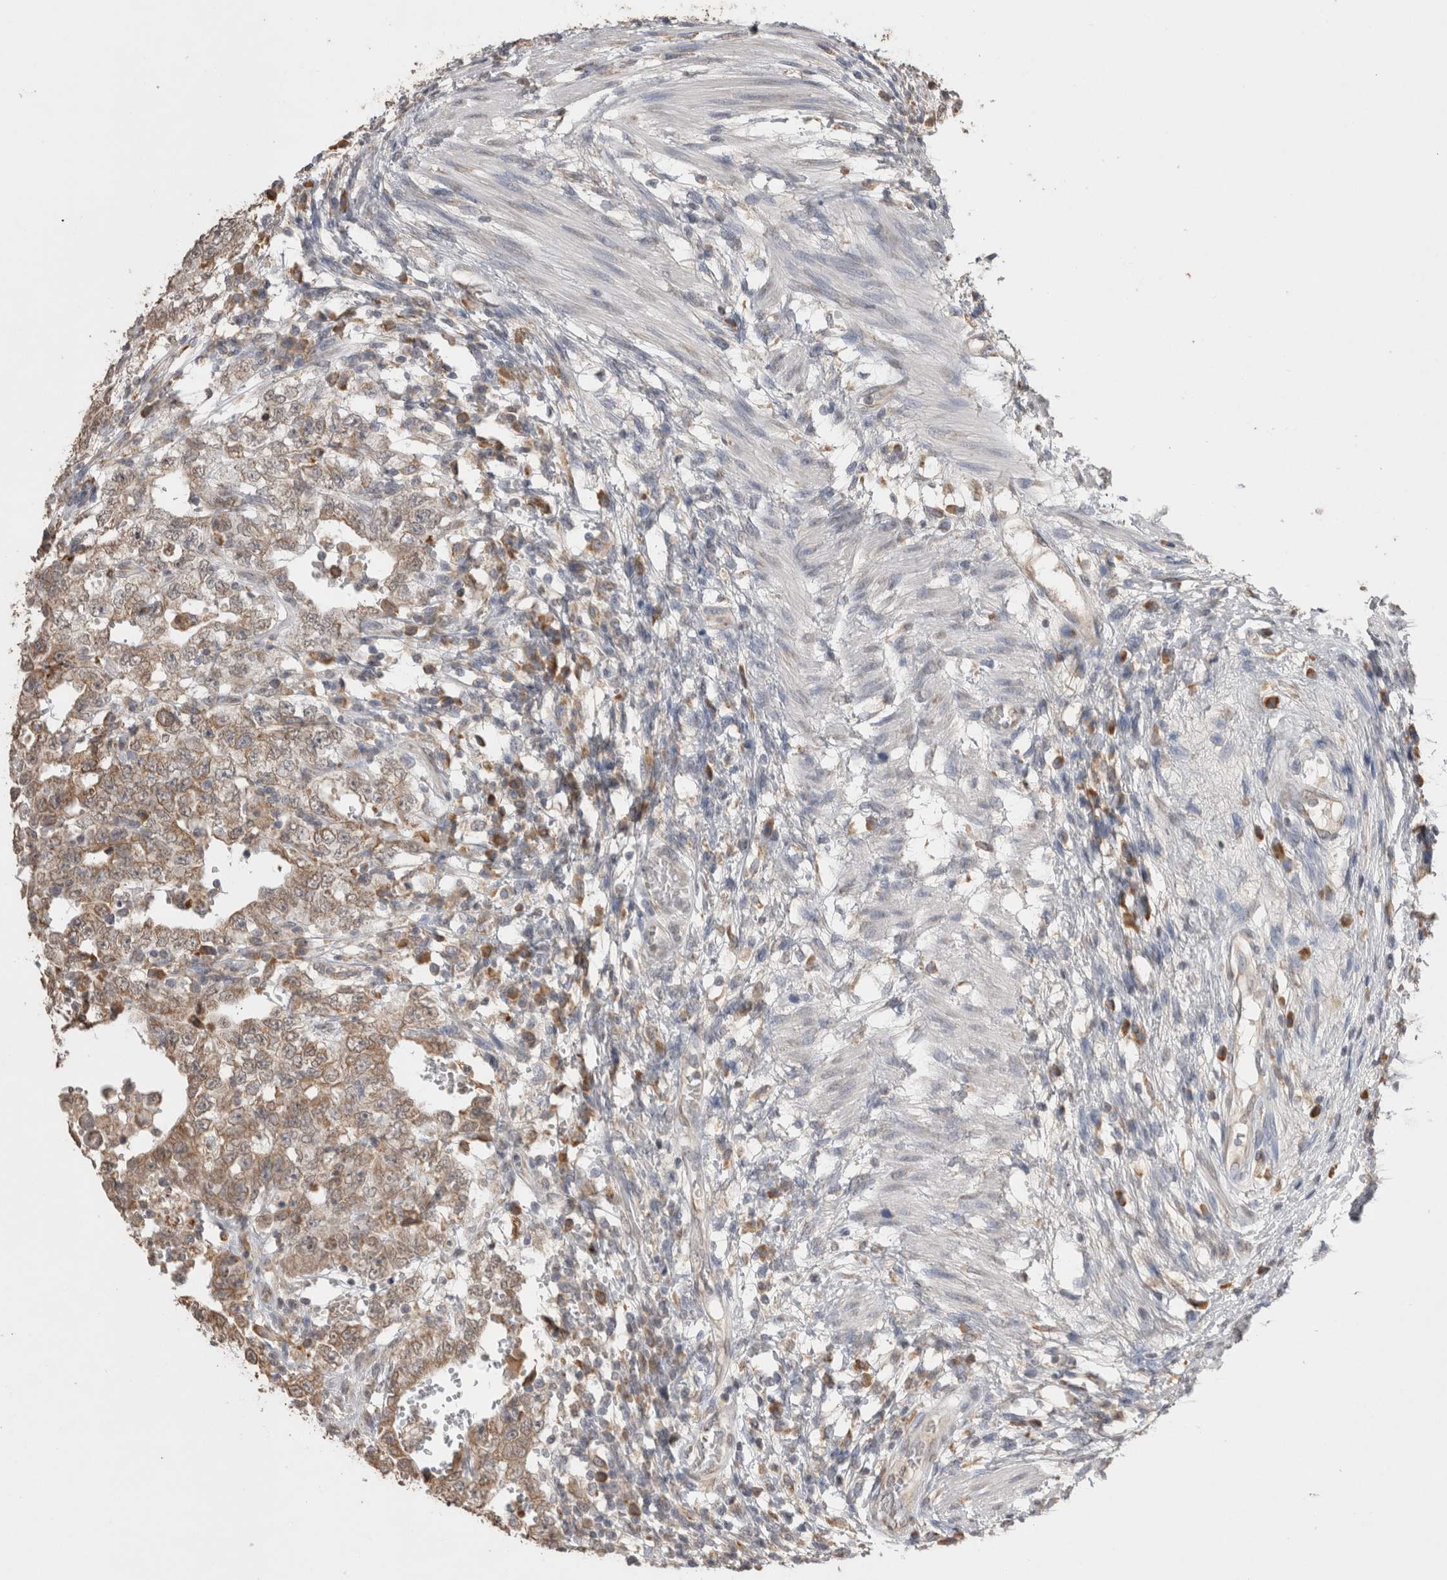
{"staining": {"intensity": "weak", "quantity": ">75%", "location": "cytoplasmic/membranous"}, "tissue": "testis cancer", "cell_type": "Tumor cells", "image_type": "cancer", "snomed": [{"axis": "morphology", "description": "Carcinoma, Embryonal, NOS"}, {"axis": "topography", "description": "Testis"}], "caption": "There is low levels of weak cytoplasmic/membranous staining in tumor cells of embryonal carcinoma (testis), as demonstrated by immunohistochemical staining (brown color).", "gene": "NOMO1", "patient": {"sex": "male", "age": 26}}